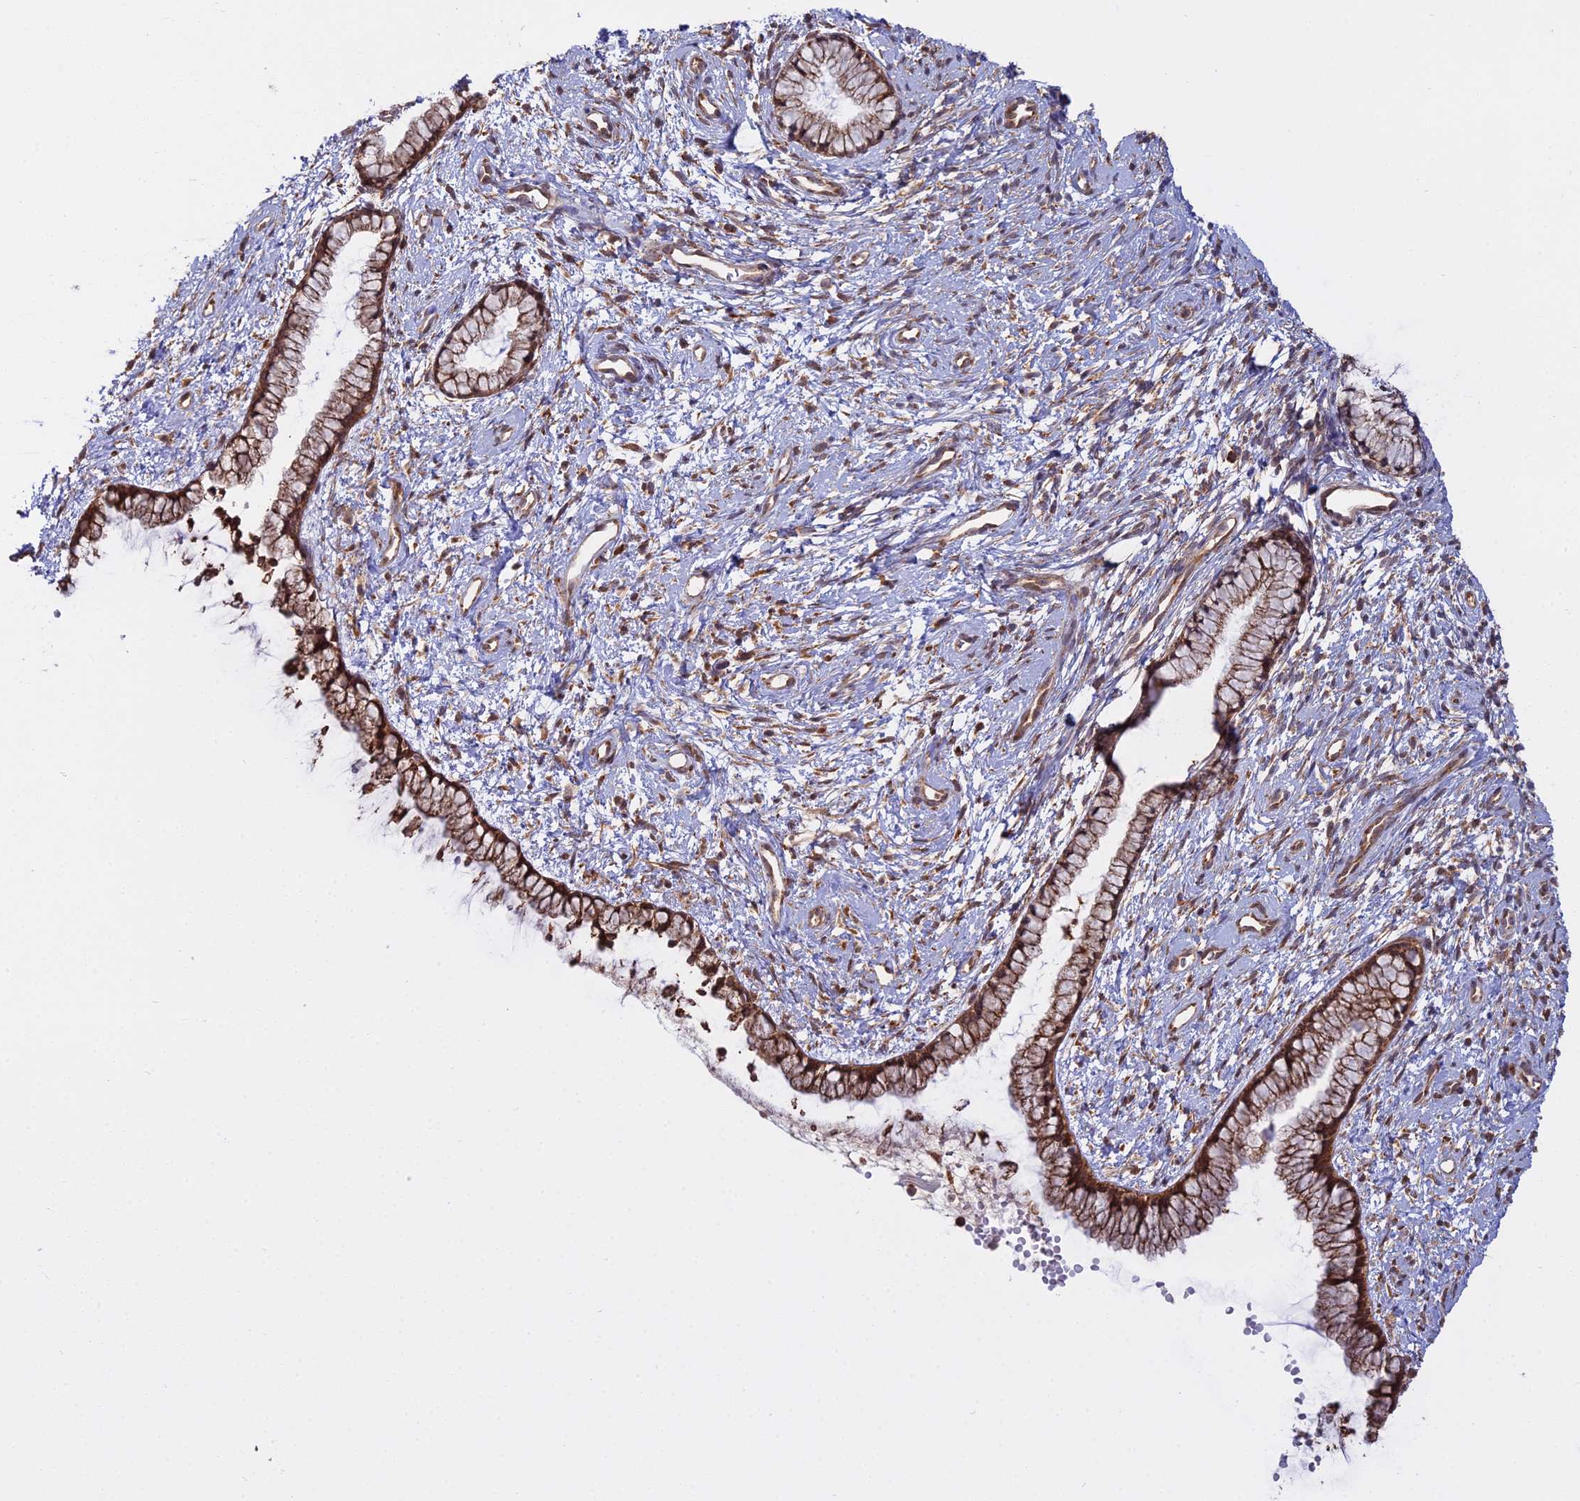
{"staining": {"intensity": "strong", "quantity": ">75%", "location": "cytoplasmic/membranous"}, "tissue": "cervix", "cell_type": "Glandular cells", "image_type": "normal", "snomed": [{"axis": "morphology", "description": "Normal tissue, NOS"}, {"axis": "topography", "description": "Cervix"}], "caption": "Immunohistochemistry image of unremarkable cervix: human cervix stained using immunohistochemistry (IHC) shows high levels of strong protein expression localized specifically in the cytoplasmic/membranous of glandular cells, appearing as a cytoplasmic/membranous brown color.", "gene": "RPL26", "patient": {"sex": "female", "age": 57}}